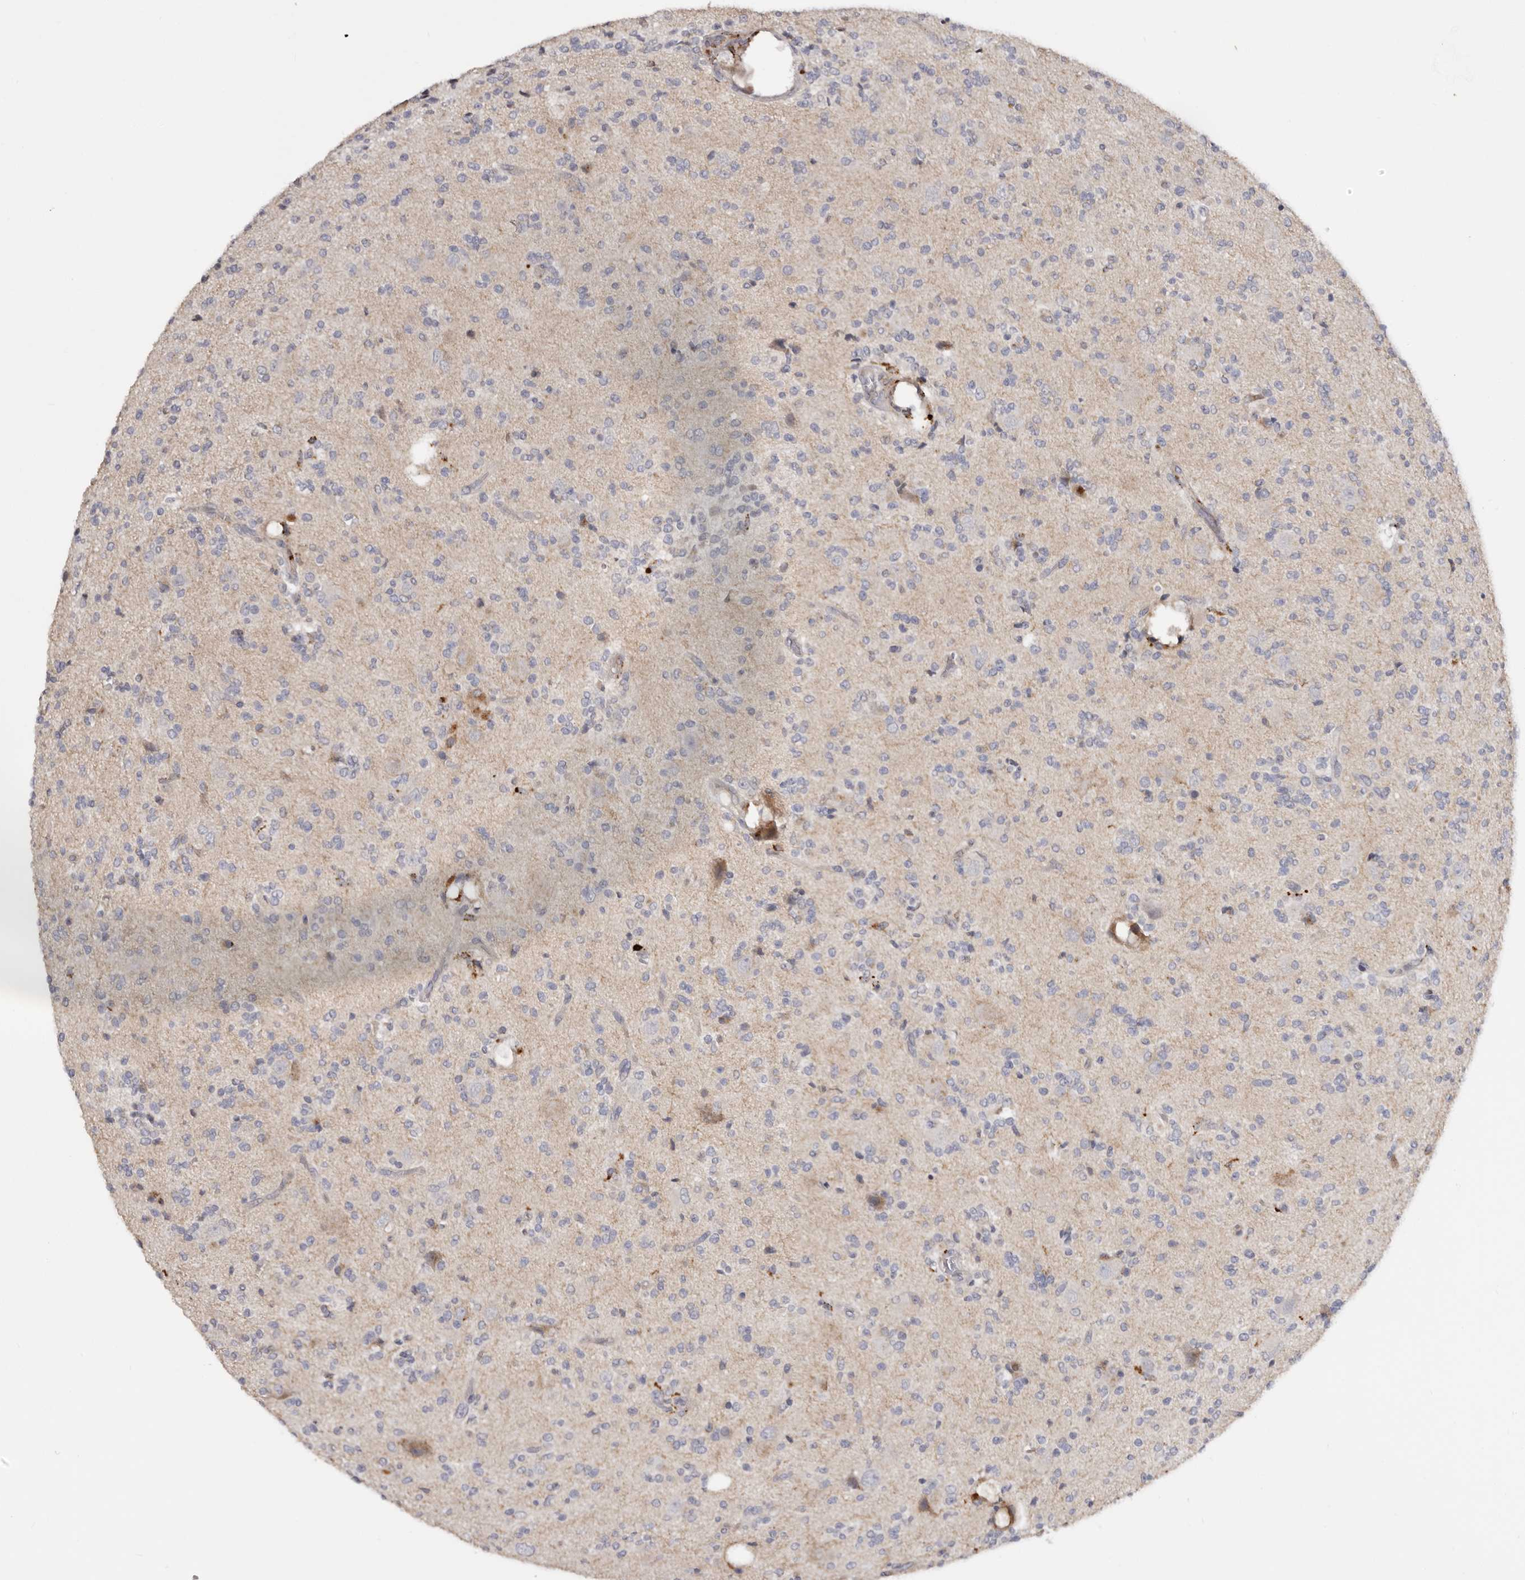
{"staining": {"intensity": "weak", "quantity": "25%-75%", "location": "cytoplasmic/membranous"}, "tissue": "glioma", "cell_type": "Tumor cells", "image_type": "cancer", "snomed": [{"axis": "morphology", "description": "Glioma, malignant, High grade"}, {"axis": "topography", "description": "Brain"}], "caption": "Human malignant high-grade glioma stained with a protein marker shows weak staining in tumor cells.", "gene": "DAP", "patient": {"sex": "male", "age": 34}}